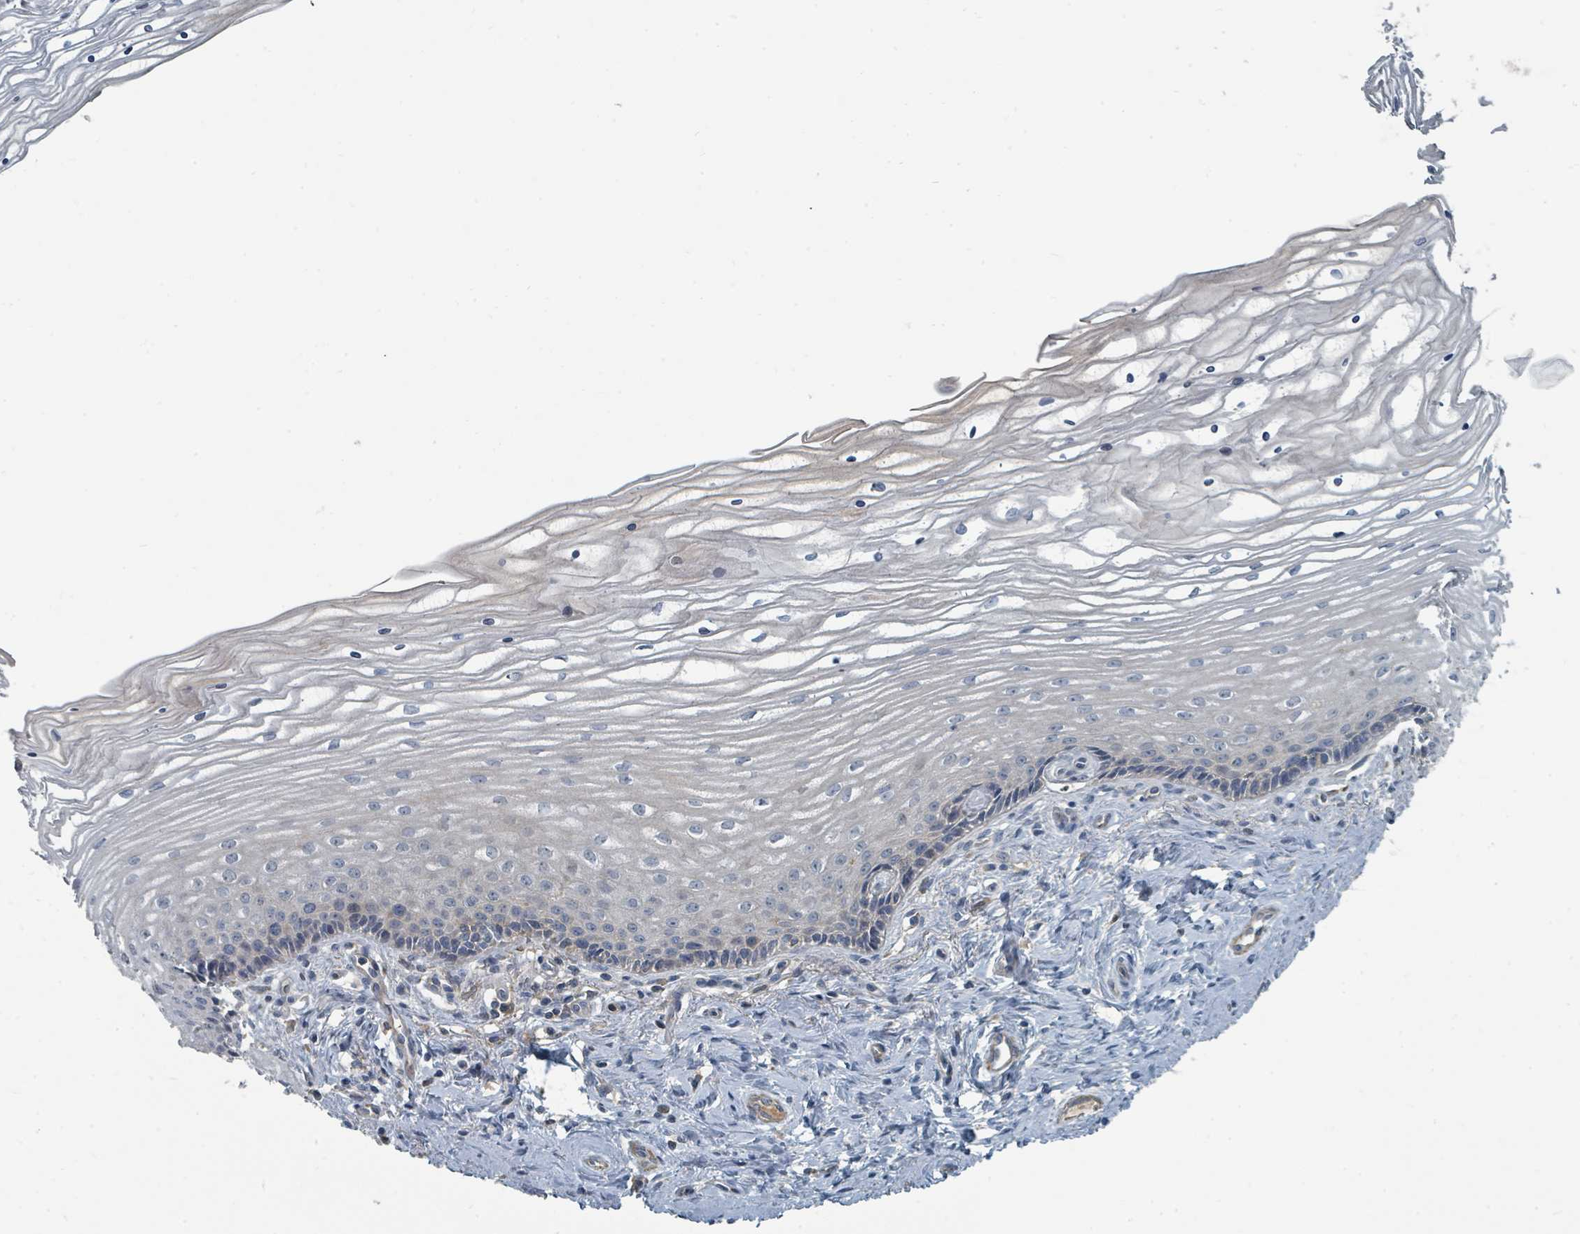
{"staining": {"intensity": "negative", "quantity": "none", "location": "none"}, "tissue": "cervix", "cell_type": "Glandular cells", "image_type": "normal", "snomed": [{"axis": "morphology", "description": "Normal tissue, NOS"}, {"axis": "topography", "description": "Cervix"}], "caption": "Glandular cells show no significant protein expression in normal cervix. The staining is performed using DAB (3,3'-diaminobenzidine) brown chromogen with nuclei counter-stained in using hematoxylin.", "gene": "SLC44A5", "patient": {"sex": "female", "age": 47}}